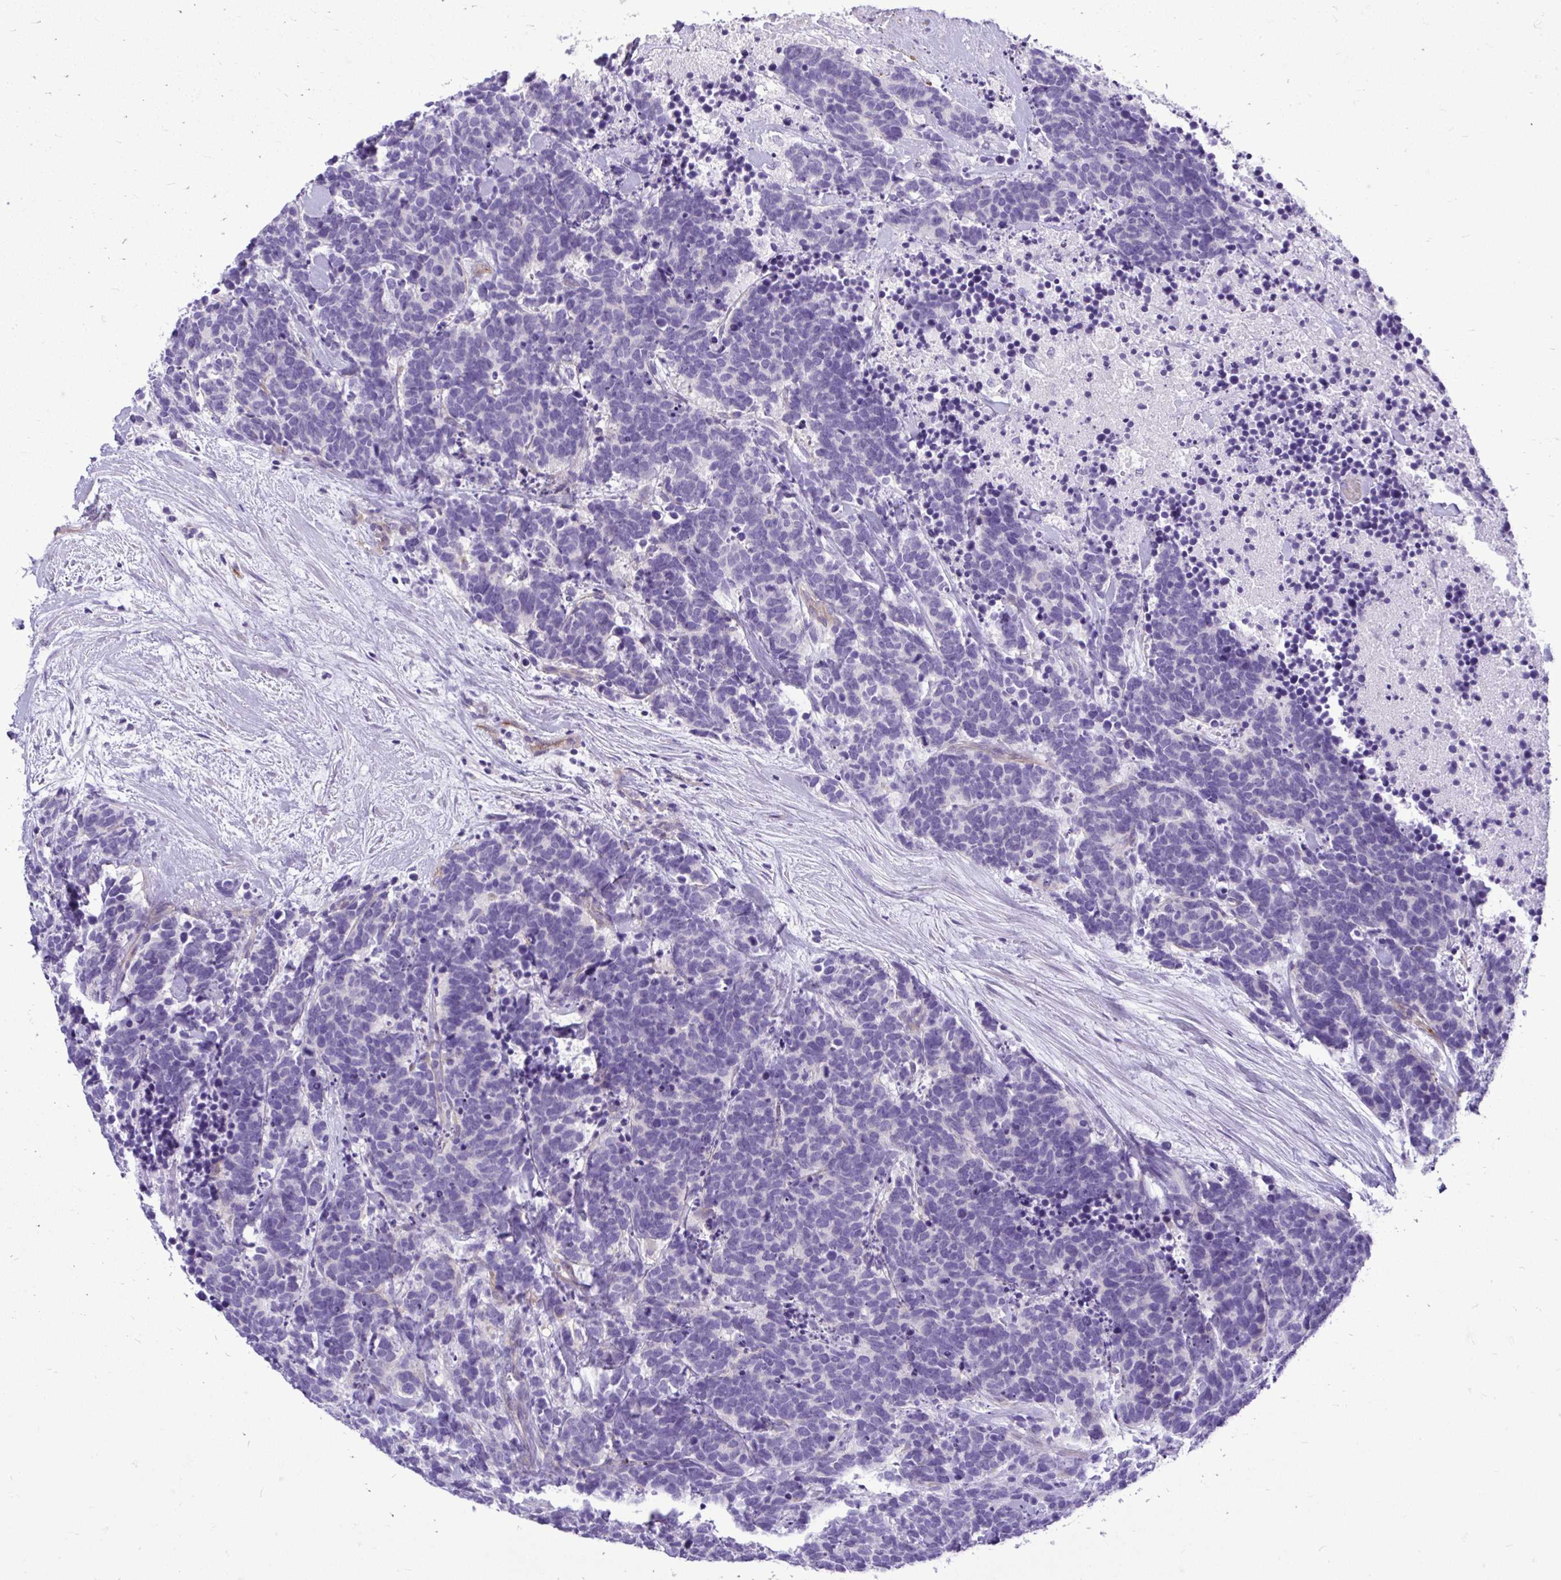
{"staining": {"intensity": "negative", "quantity": "none", "location": "none"}, "tissue": "carcinoid", "cell_type": "Tumor cells", "image_type": "cancer", "snomed": [{"axis": "morphology", "description": "Carcinoma, NOS"}, {"axis": "morphology", "description": "Carcinoid, malignant, NOS"}, {"axis": "topography", "description": "Prostate"}], "caption": "Immunohistochemistry (IHC) micrograph of carcinoma stained for a protein (brown), which exhibits no expression in tumor cells.", "gene": "ABCG2", "patient": {"sex": "male", "age": 57}}